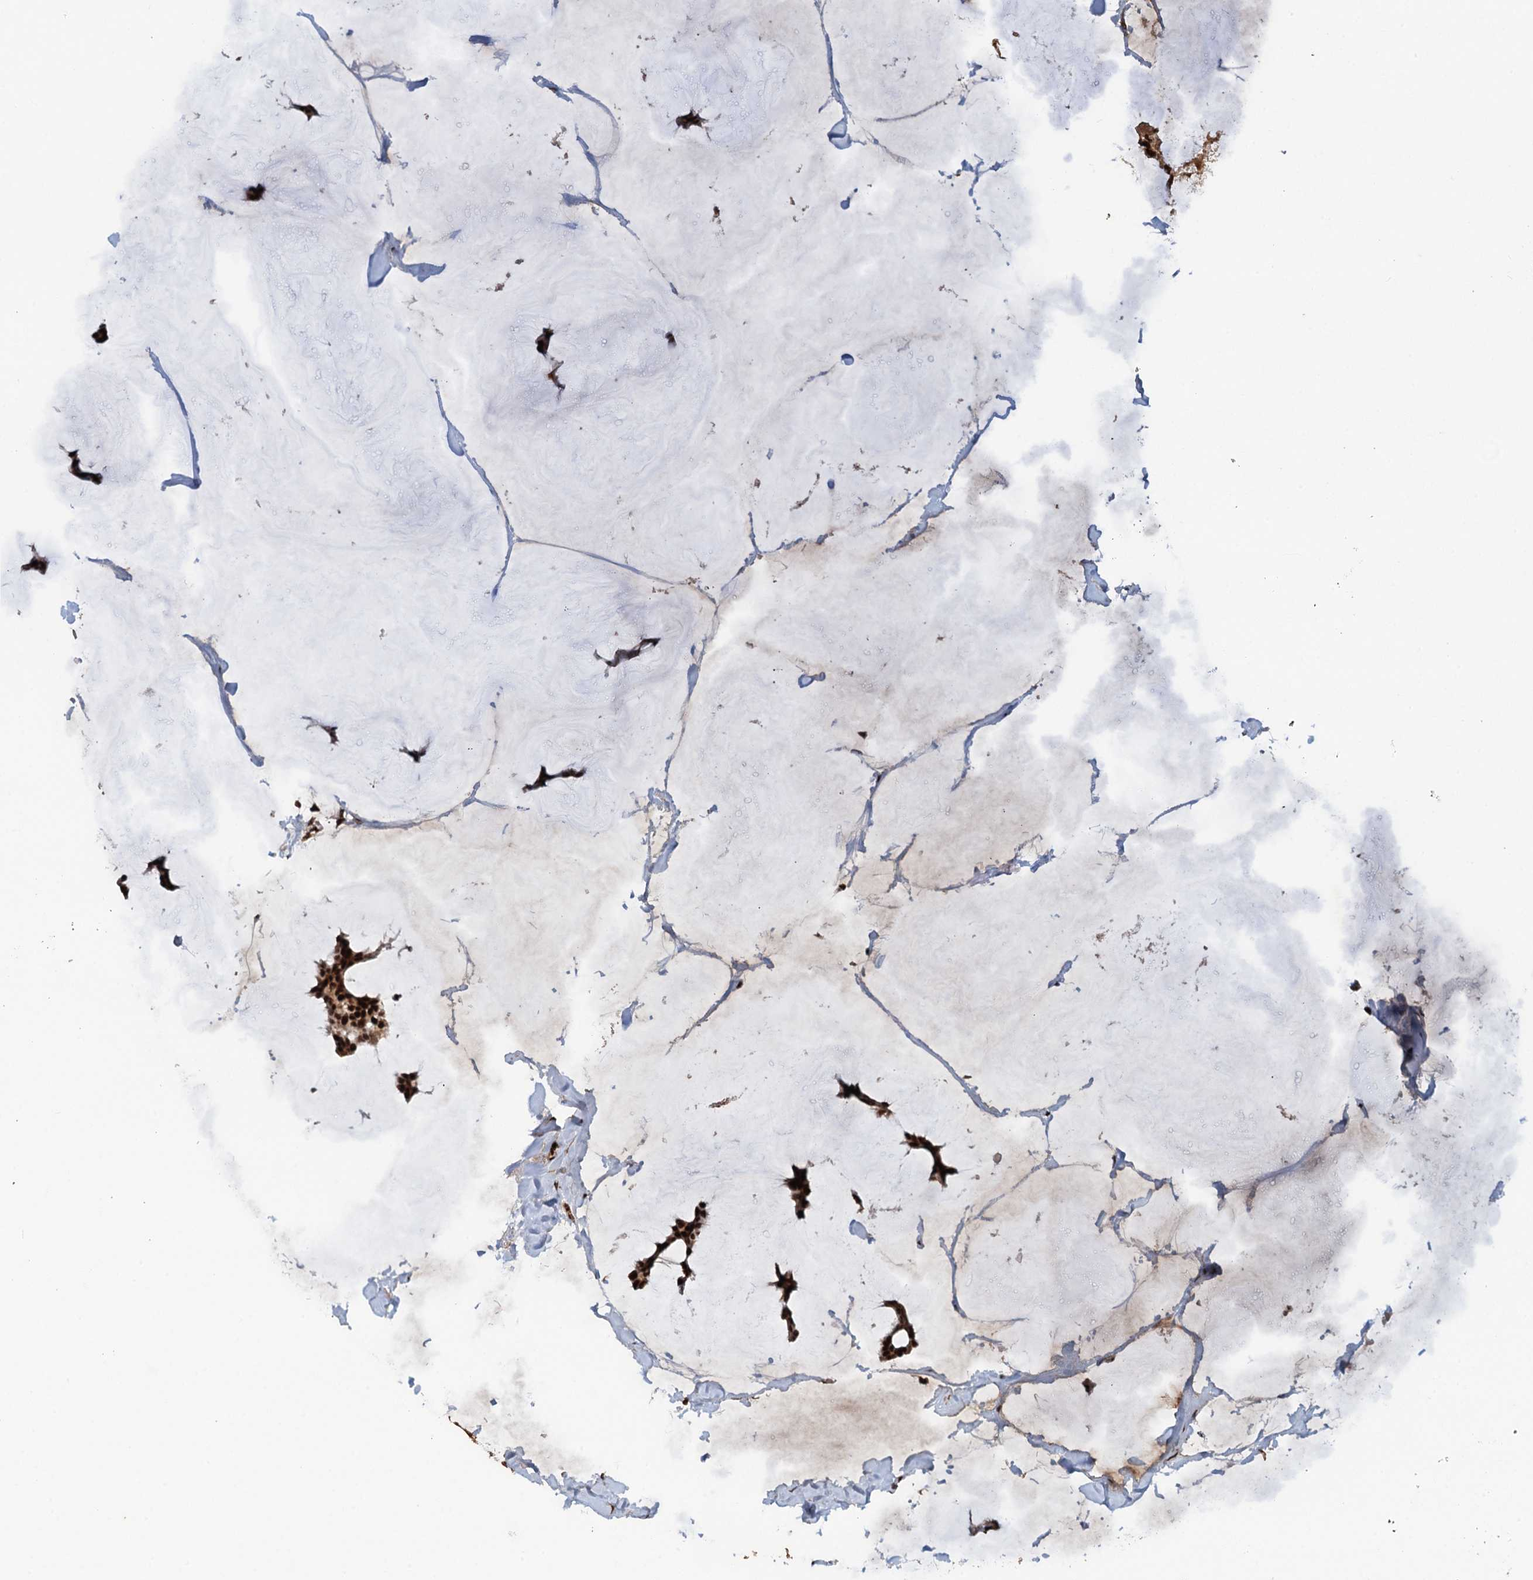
{"staining": {"intensity": "strong", "quantity": ">75%", "location": "nuclear"}, "tissue": "breast cancer", "cell_type": "Tumor cells", "image_type": "cancer", "snomed": [{"axis": "morphology", "description": "Duct carcinoma"}, {"axis": "topography", "description": "Breast"}], "caption": "Immunohistochemical staining of intraductal carcinoma (breast) displays strong nuclear protein expression in about >75% of tumor cells.", "gene": "ZC3H18", "patient": {"sex": "female", "age": 93}}